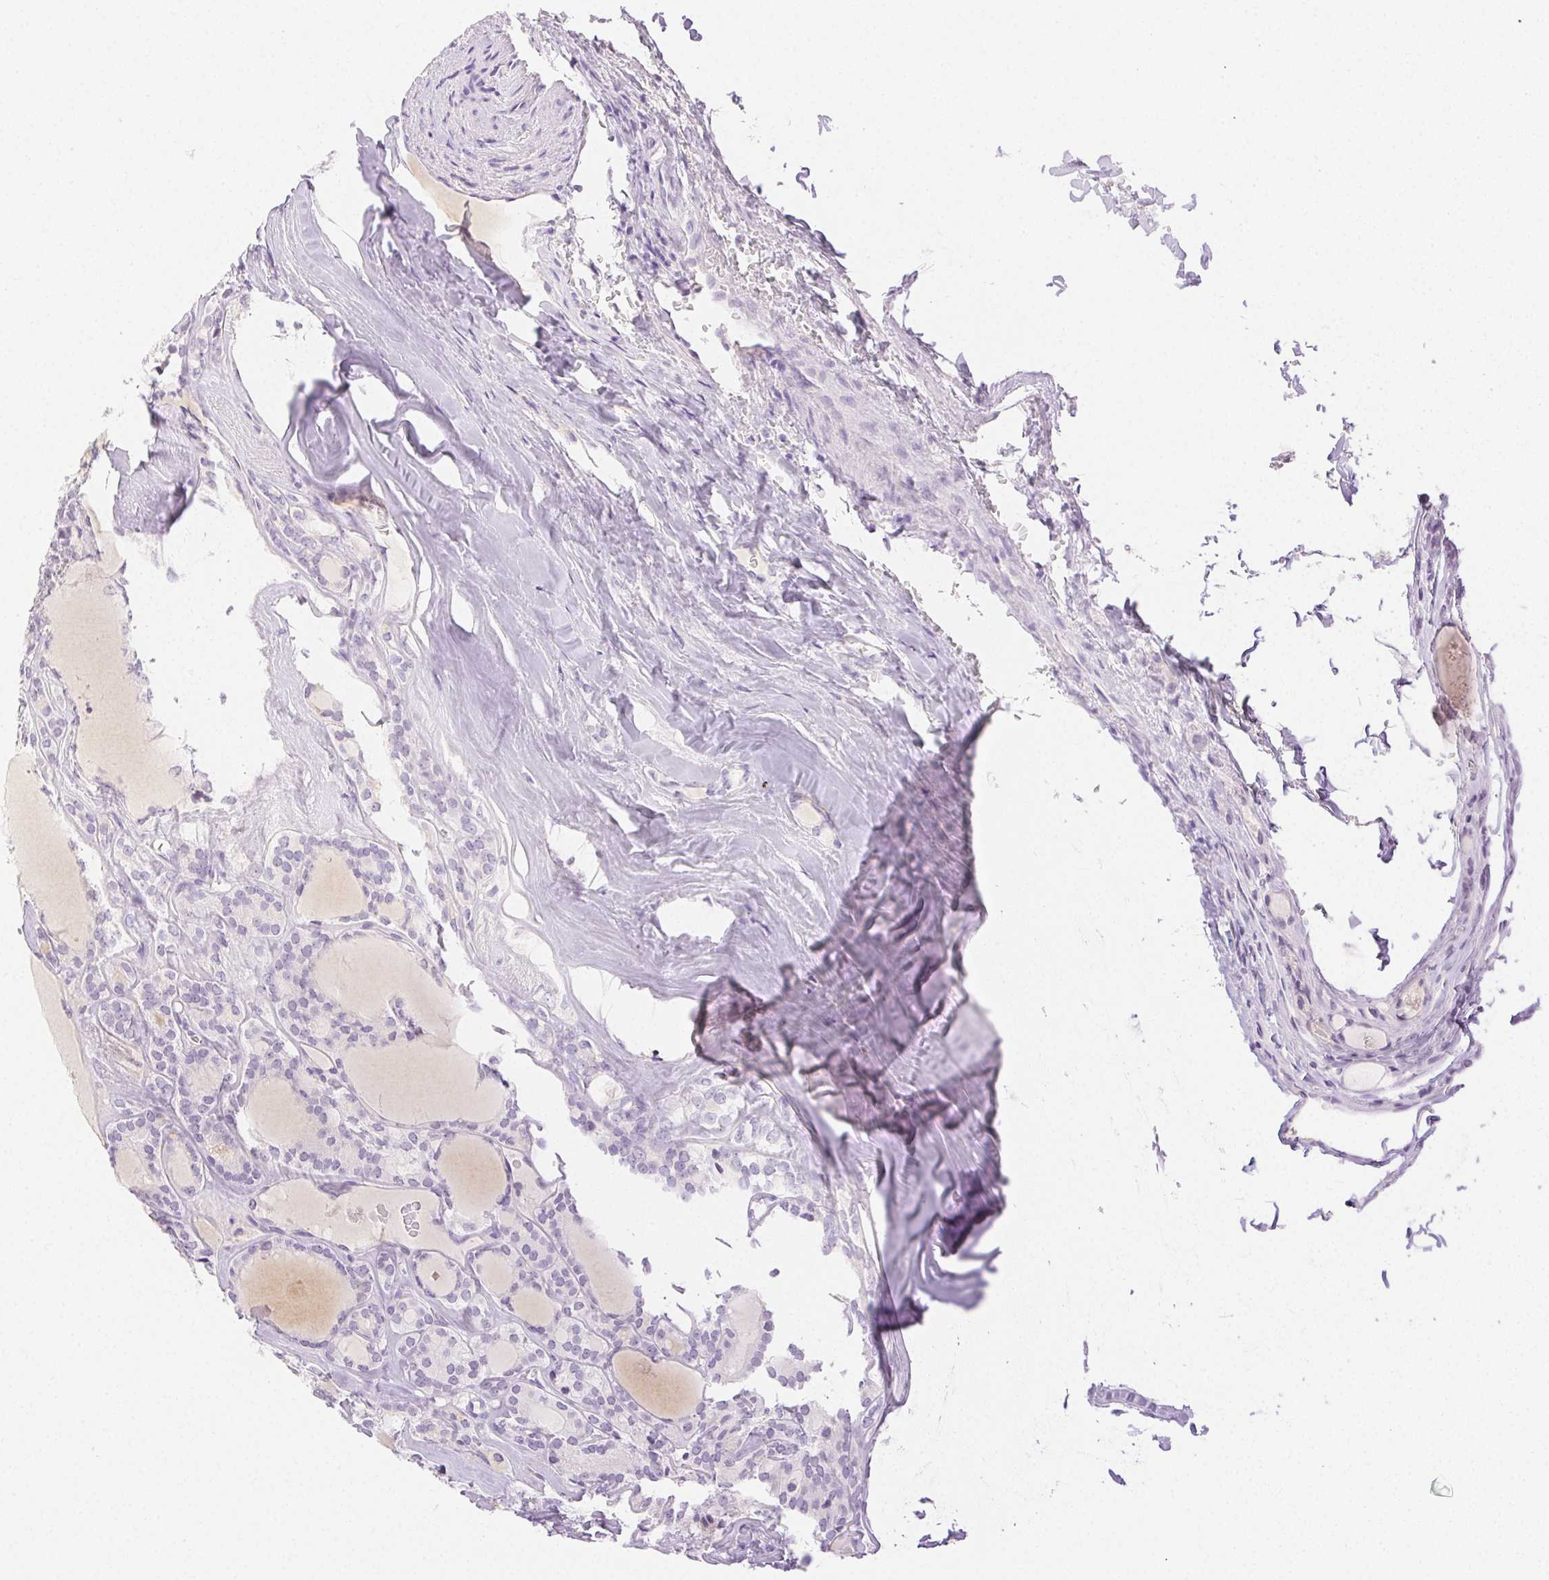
{"staining": {"intensity": "negative", "quantity": "none", "location": "none"}, "tissue": "thyroid cancer", "cell_type": "Tumor cells", "image_type": "cancer", "snomed": [{"axis": "morphology", "description": "Follicular adenoma carcinoma, NOS"}, {"axis": "topography", "description": "Thyroid gland"}], "caption": "DAB immunohistochemical staining of thyroid cancer shows no significant positivity in tumor cells. (DAB (3,3'-diaminobenzidine) immunohistochemistry (IHC) with hematoxylin counter stain).", "gene": "SPACA4", "patient": {"sex": "male", "age": 74}}